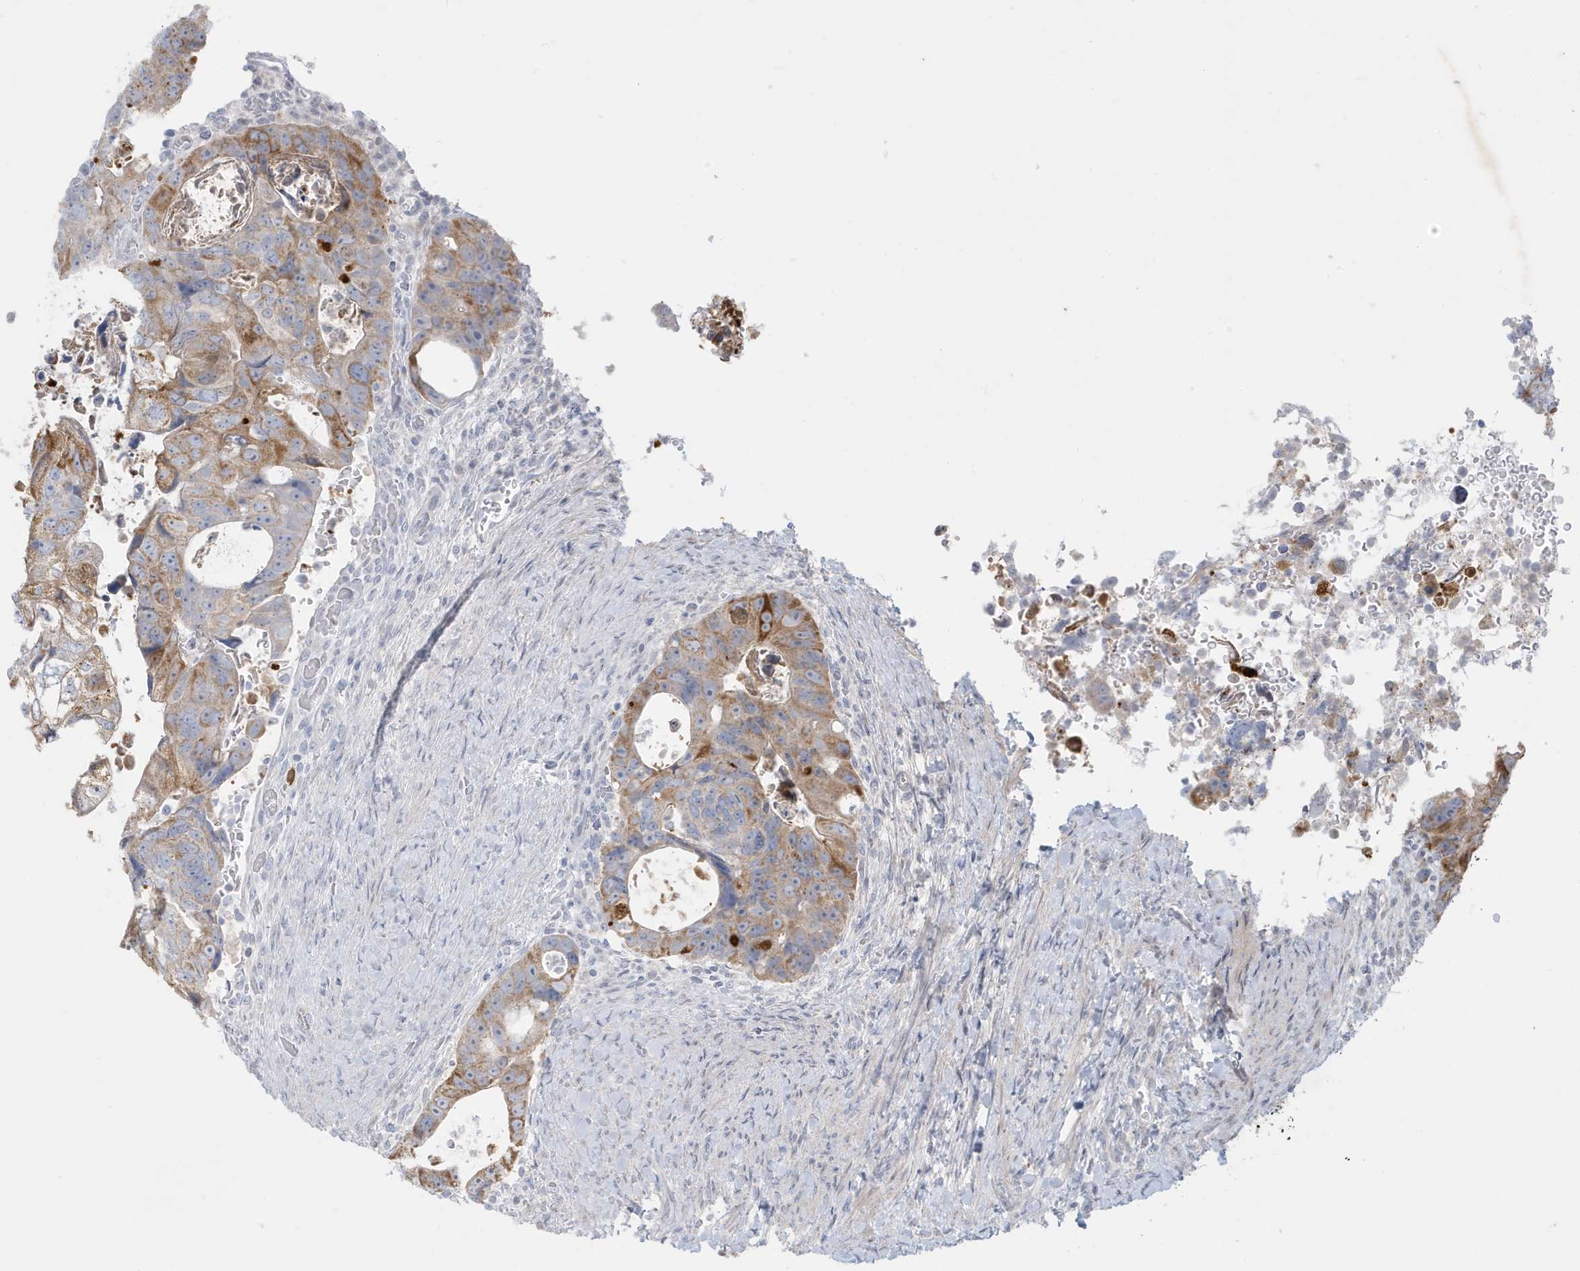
{"staining": {"intensity": "moderate", "quantity": ">75%", "location": "cytoplasmic/membranous"}, "tissue": "colorectal cancer", "cell_type": "Tumor cells", "image_type": "cancer", "snomed": [{"axis": "morphology", "description": "Adenocarcinoma, NOS"}, {"axis": "topography", "description": "Rectum"}], "caption": "This image exhibits IHC staining of adenocarcinoma (colorectal), with medium moderate cytoplasmic/membranous staining in about >75% of tumor cells.", "gene": "FNDC1", "patient": {"sex": "male", "age": 59}}